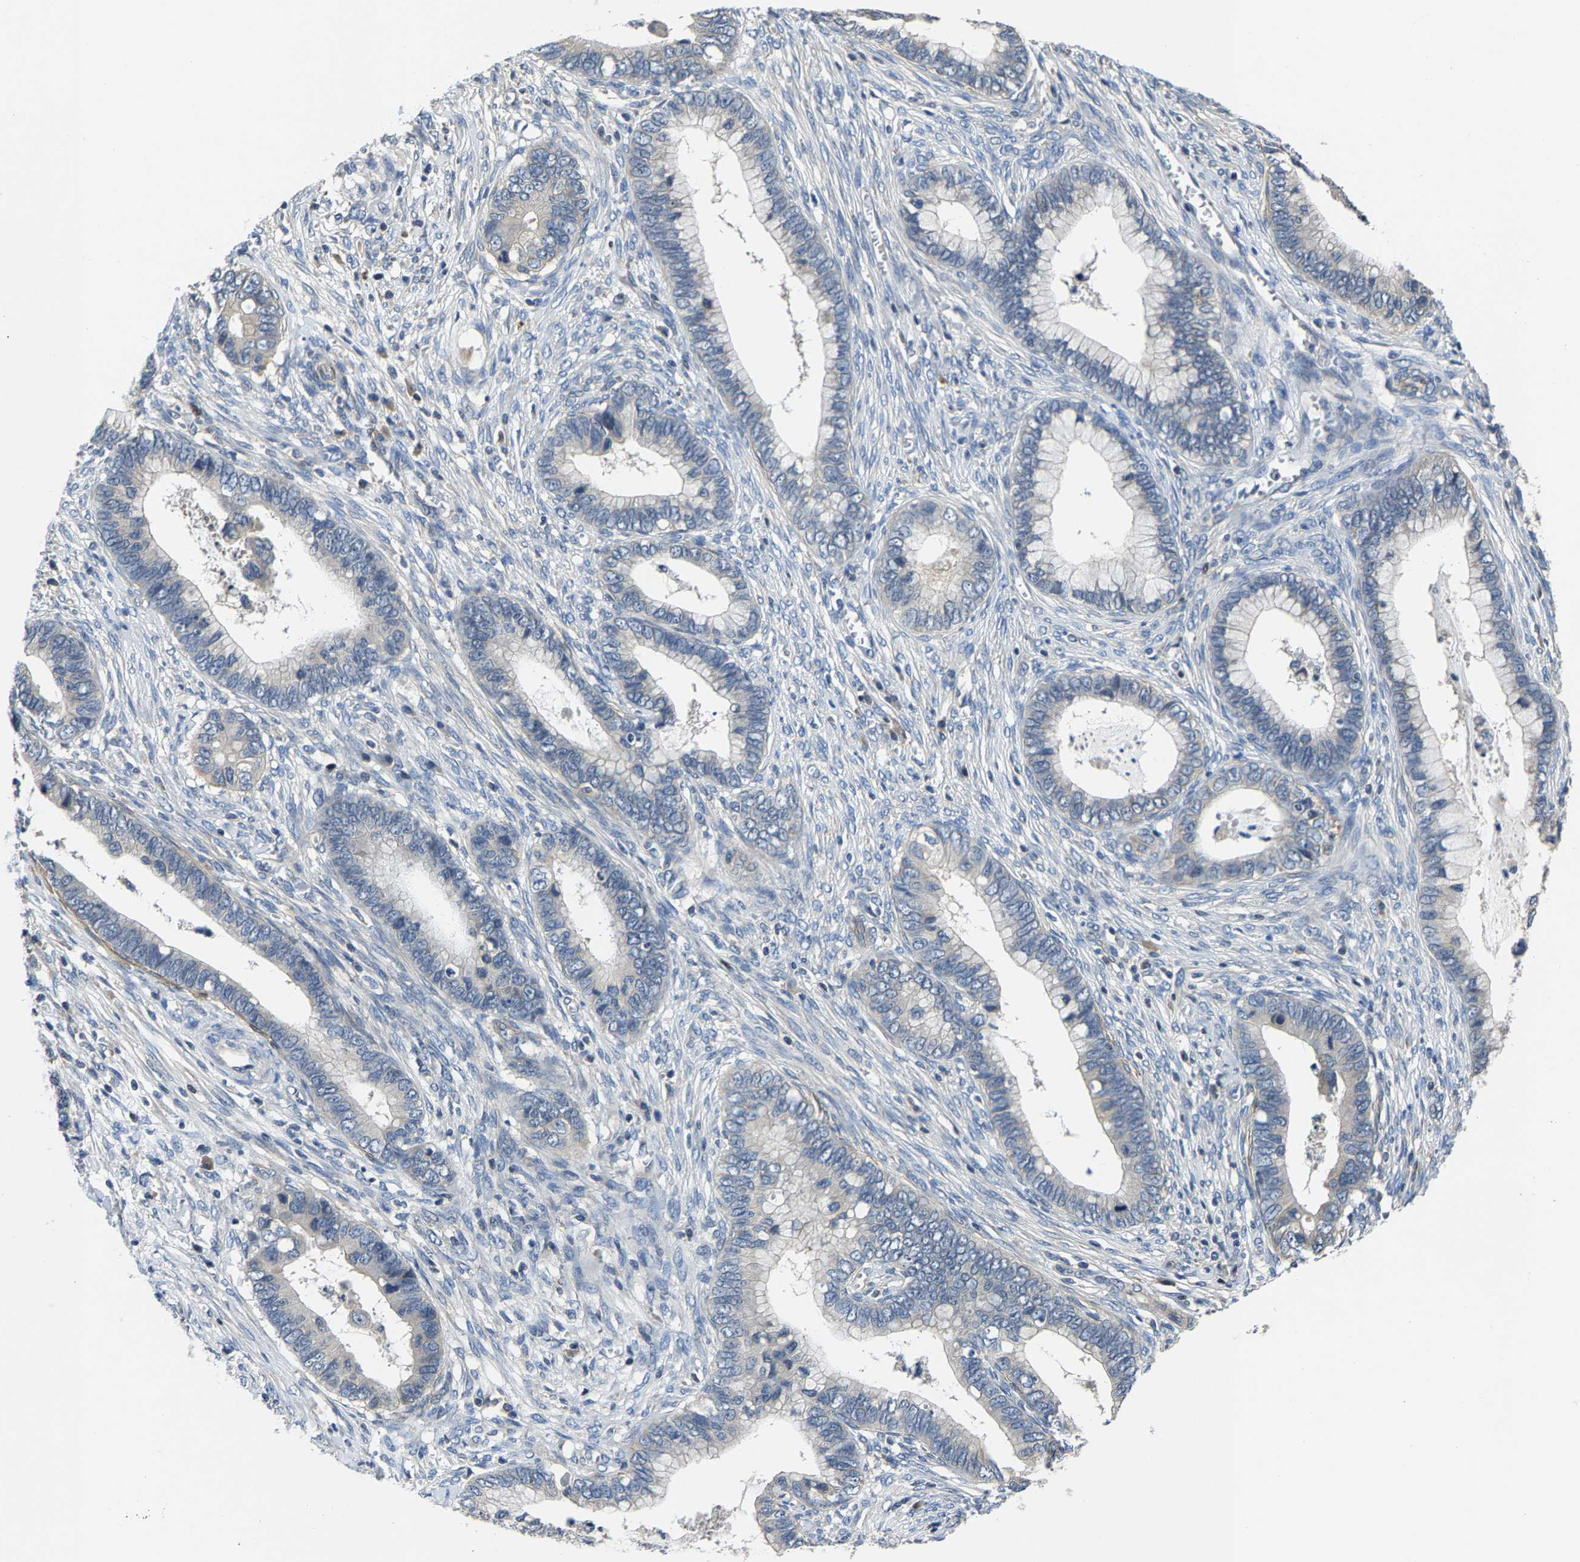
{"staining": {"intensity": "negative", "quantity": "none", "location": "none"}, "tissue": "cervical cancer", "cell_type": "Tumor cells", "image_type": "cancer", "snomed": [{"axis": "morphology", "description": "Adenocarcinoma, NOS"}, {"axis": "topography", "description": "Cervix"}], "caption": "Tumor cells are negative for brown protein staining in cervical adenocarcinoma. (DAB (3,3'-diaminobenzidine) immunohistochemistry with hematoxylin counter stain).", "gene": "AGBL3", "patient": {"sex": "female", "age": 44}}